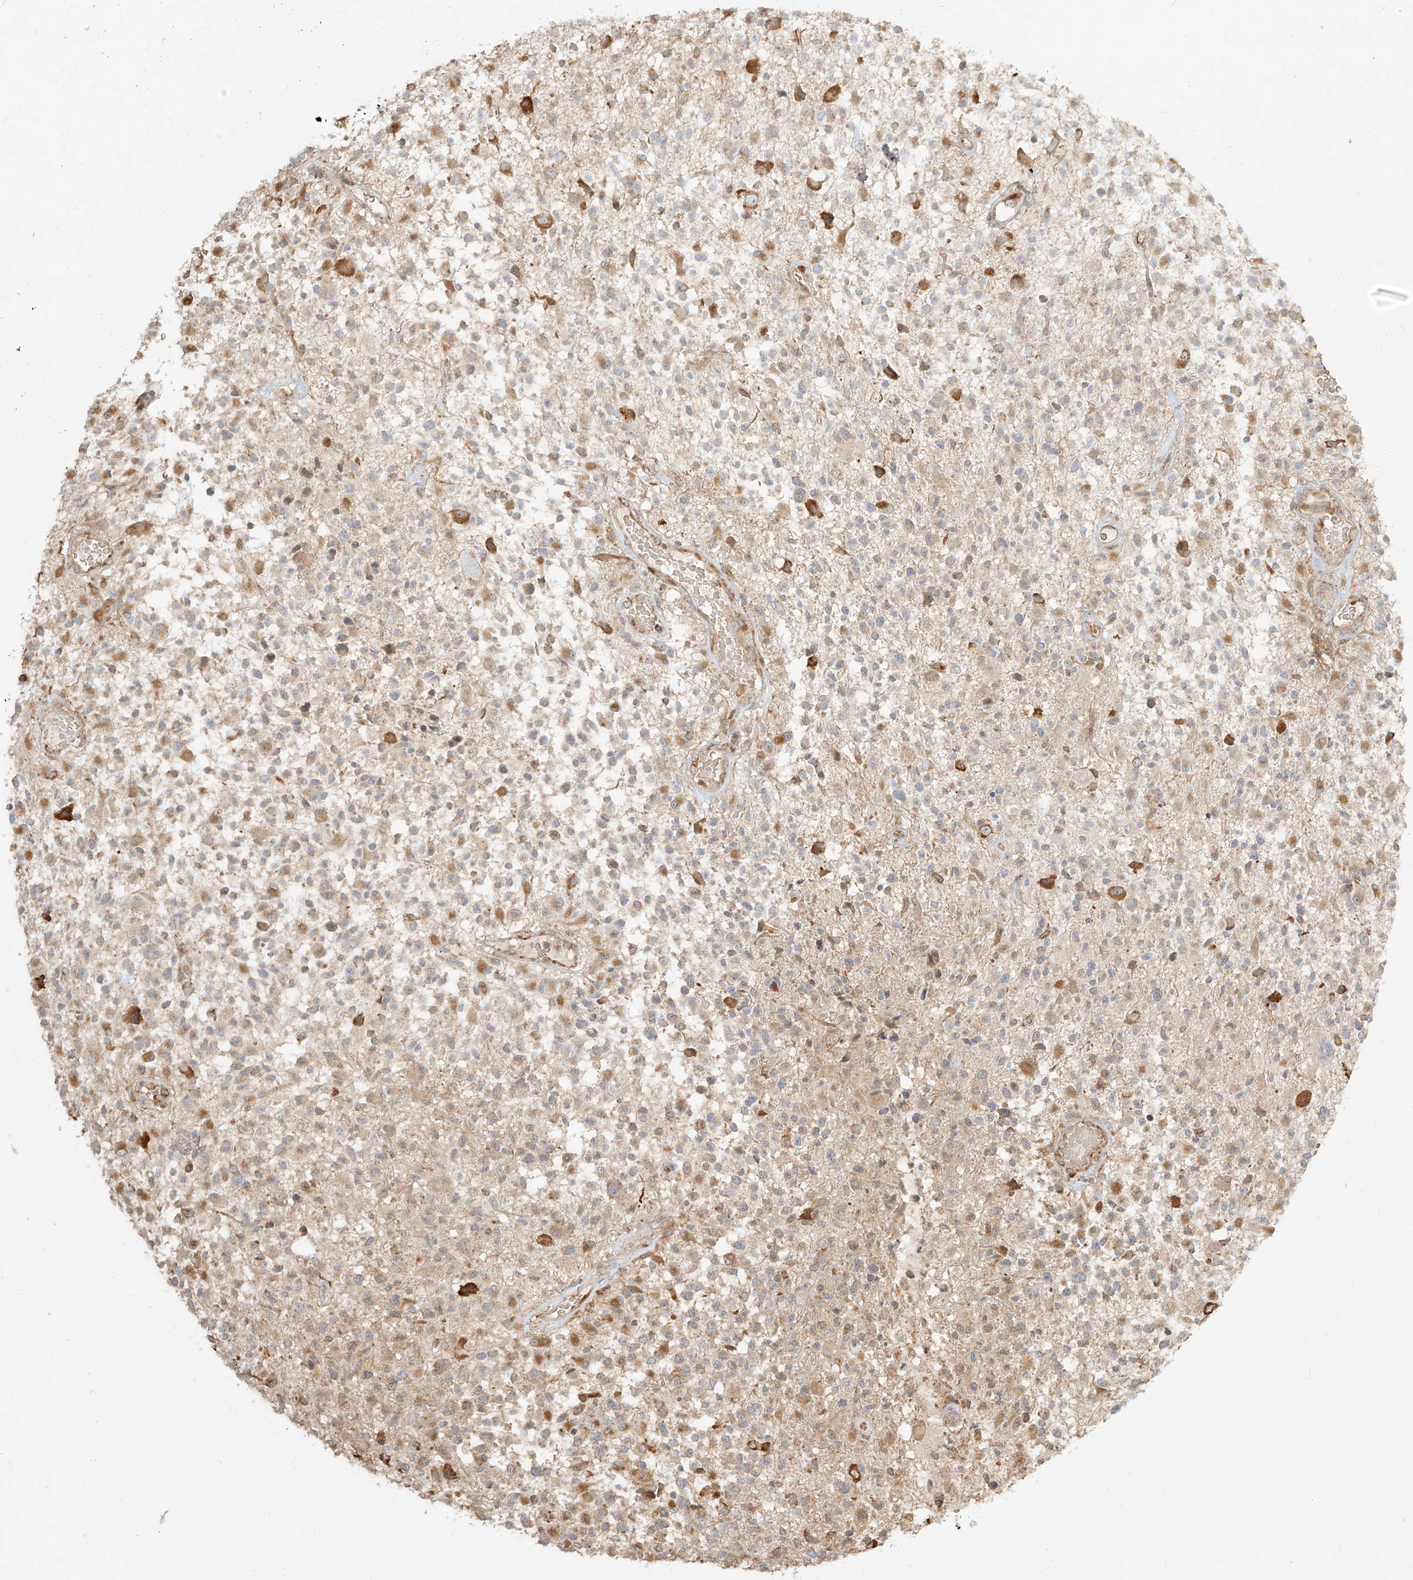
{"staining": {"intensity": "moderate", "quantity": "<25%", "location": "cytoplasmic/membranous"}, "tissue": "glioma", "cell_type": "Tumor cells", "image_type": "cancer", "snomed": [{"axis": "morphology", "description": "Glioma, malignant, High grade"}, {"axis": "morphology", "description": "Glioblastoma, NOS"}, {"axis": "topography", "description": "Brain"}], "caption": "The photomicrograph demonstrates immunohistochemical staining of glioblastoma. There is moderate cytoplasmic/membranous staining is appreciated in about <25% of tumor cells. (Stains: DAB in brown, nuclei in blue, Microscopy: brightfield microscopy at high magnification).", "gene": "UBE2K", "patient": {"sex": "male", "age": 60}}